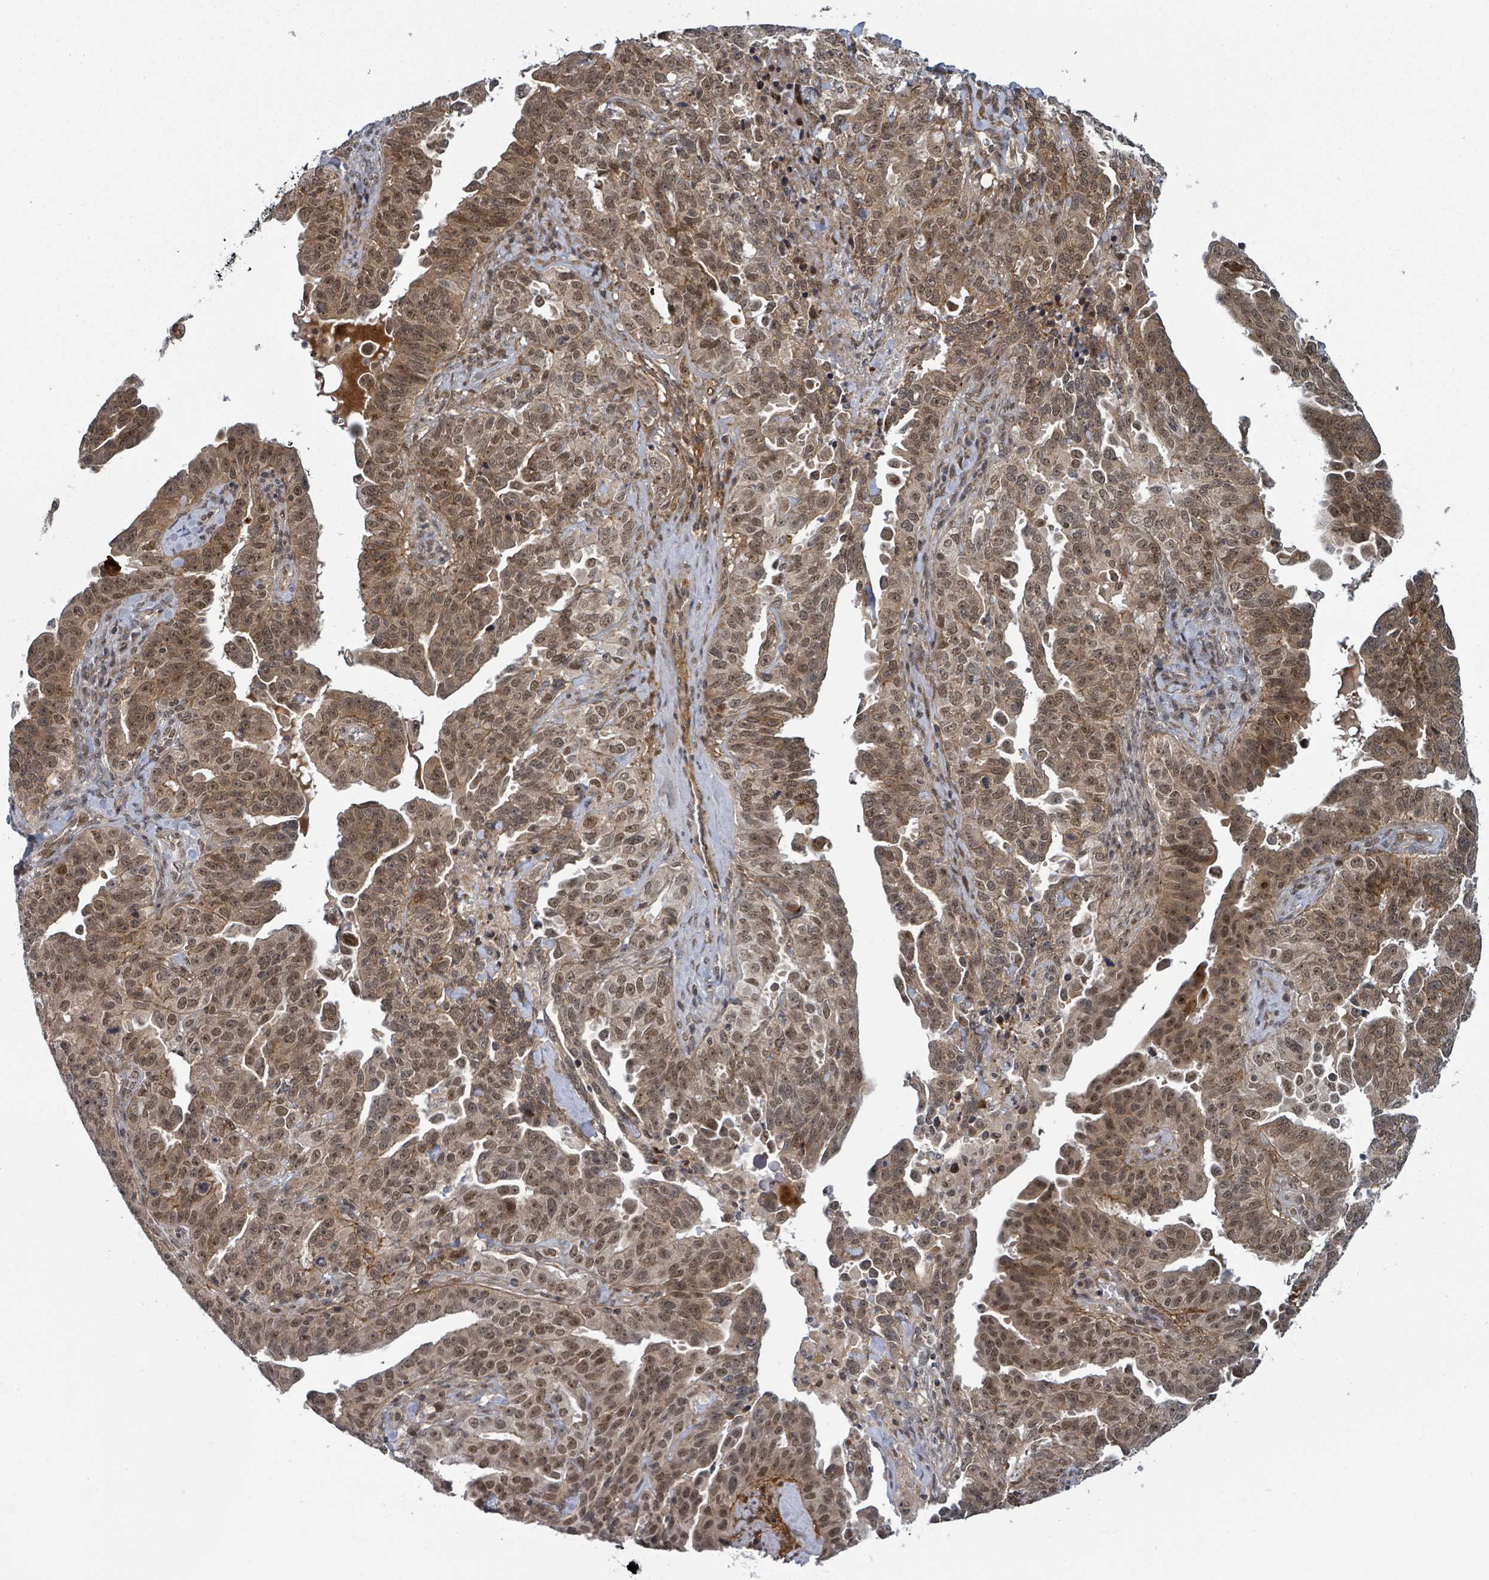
{"staining": {"intensity": "moderate", "quantity": ">75%", "location": "cytoplasmic/membranous,nuclear"}, "tissue": "ovarian cancer", "cell_type": "Tumor cells", "image_type": "cancer", "snomed": [{"axis": "morphology", "description": "Carcinoma, endometroid"}, {"axis": "topography", "description": "Ovary"}], "caption": "IHC histopathology image of neoplastic tissue: human ovarian cancer stained using IHC exhibits medium levels of moderate protein expression localized specifically in the cytoplasmic/membranous and nuclear of tumor cells, appearing as a cytoplasmic/membranous and nuclear brown color.", "gene": "GTF3C1", "patient": {"sex": "female", "age": 62}}